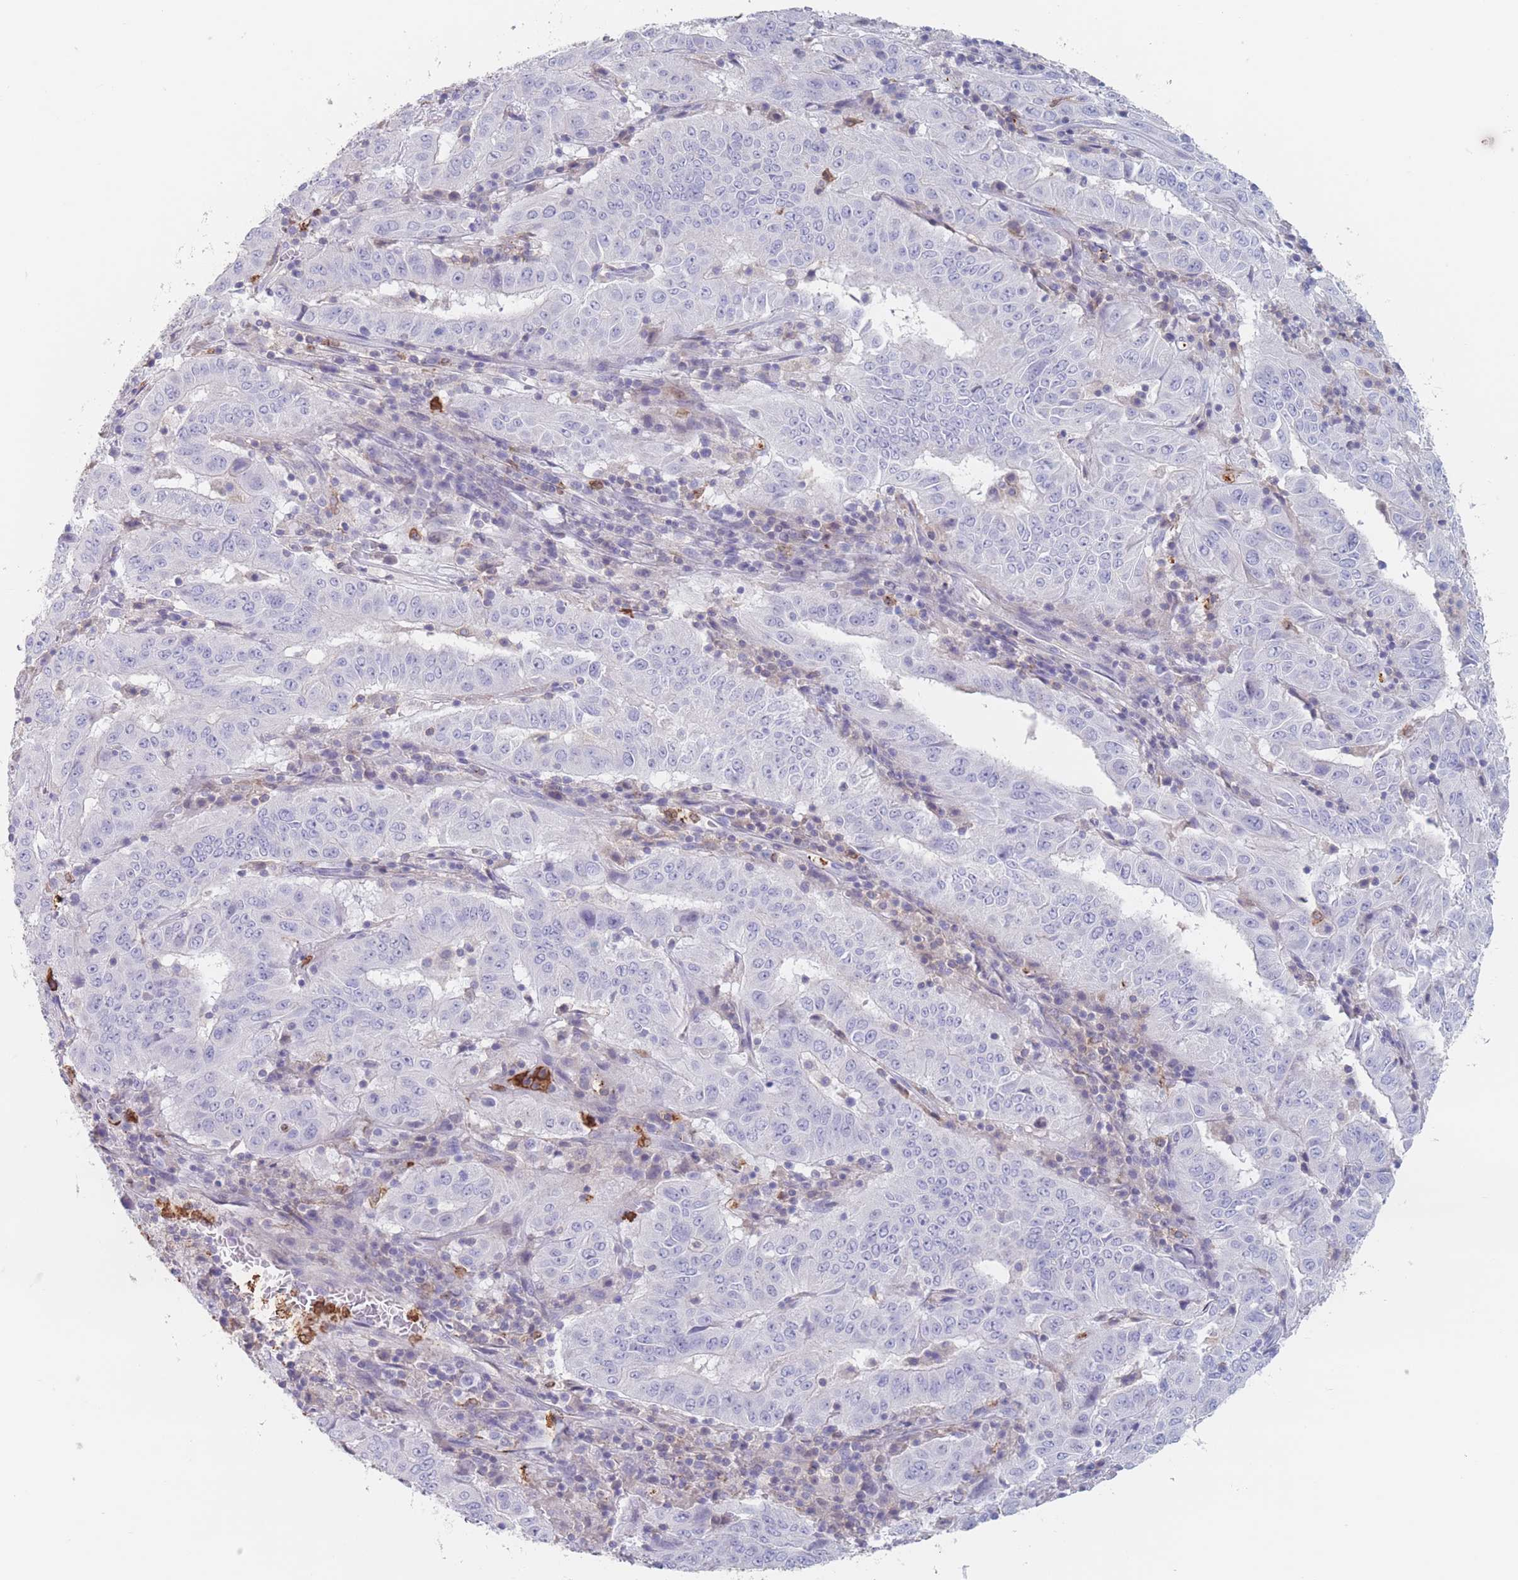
{"staining": {"intensity": "negative", "quantity": "none", "location": "none"}, "tissue": "pancreatic cancer", "cell_type": "Tumor cells", "image_type": "cancer", "snomed": [{"axis": "morphology", "description": "Adenocarcinoma, NOS"}, {"axis": "topography", "description": "Pancreas"}], "caption": "Tumor cells are negative for brown protein staining in pancreatic cancer.", "gene": "ATP1A3", "patient": {"sex": "male", "age": 63}}